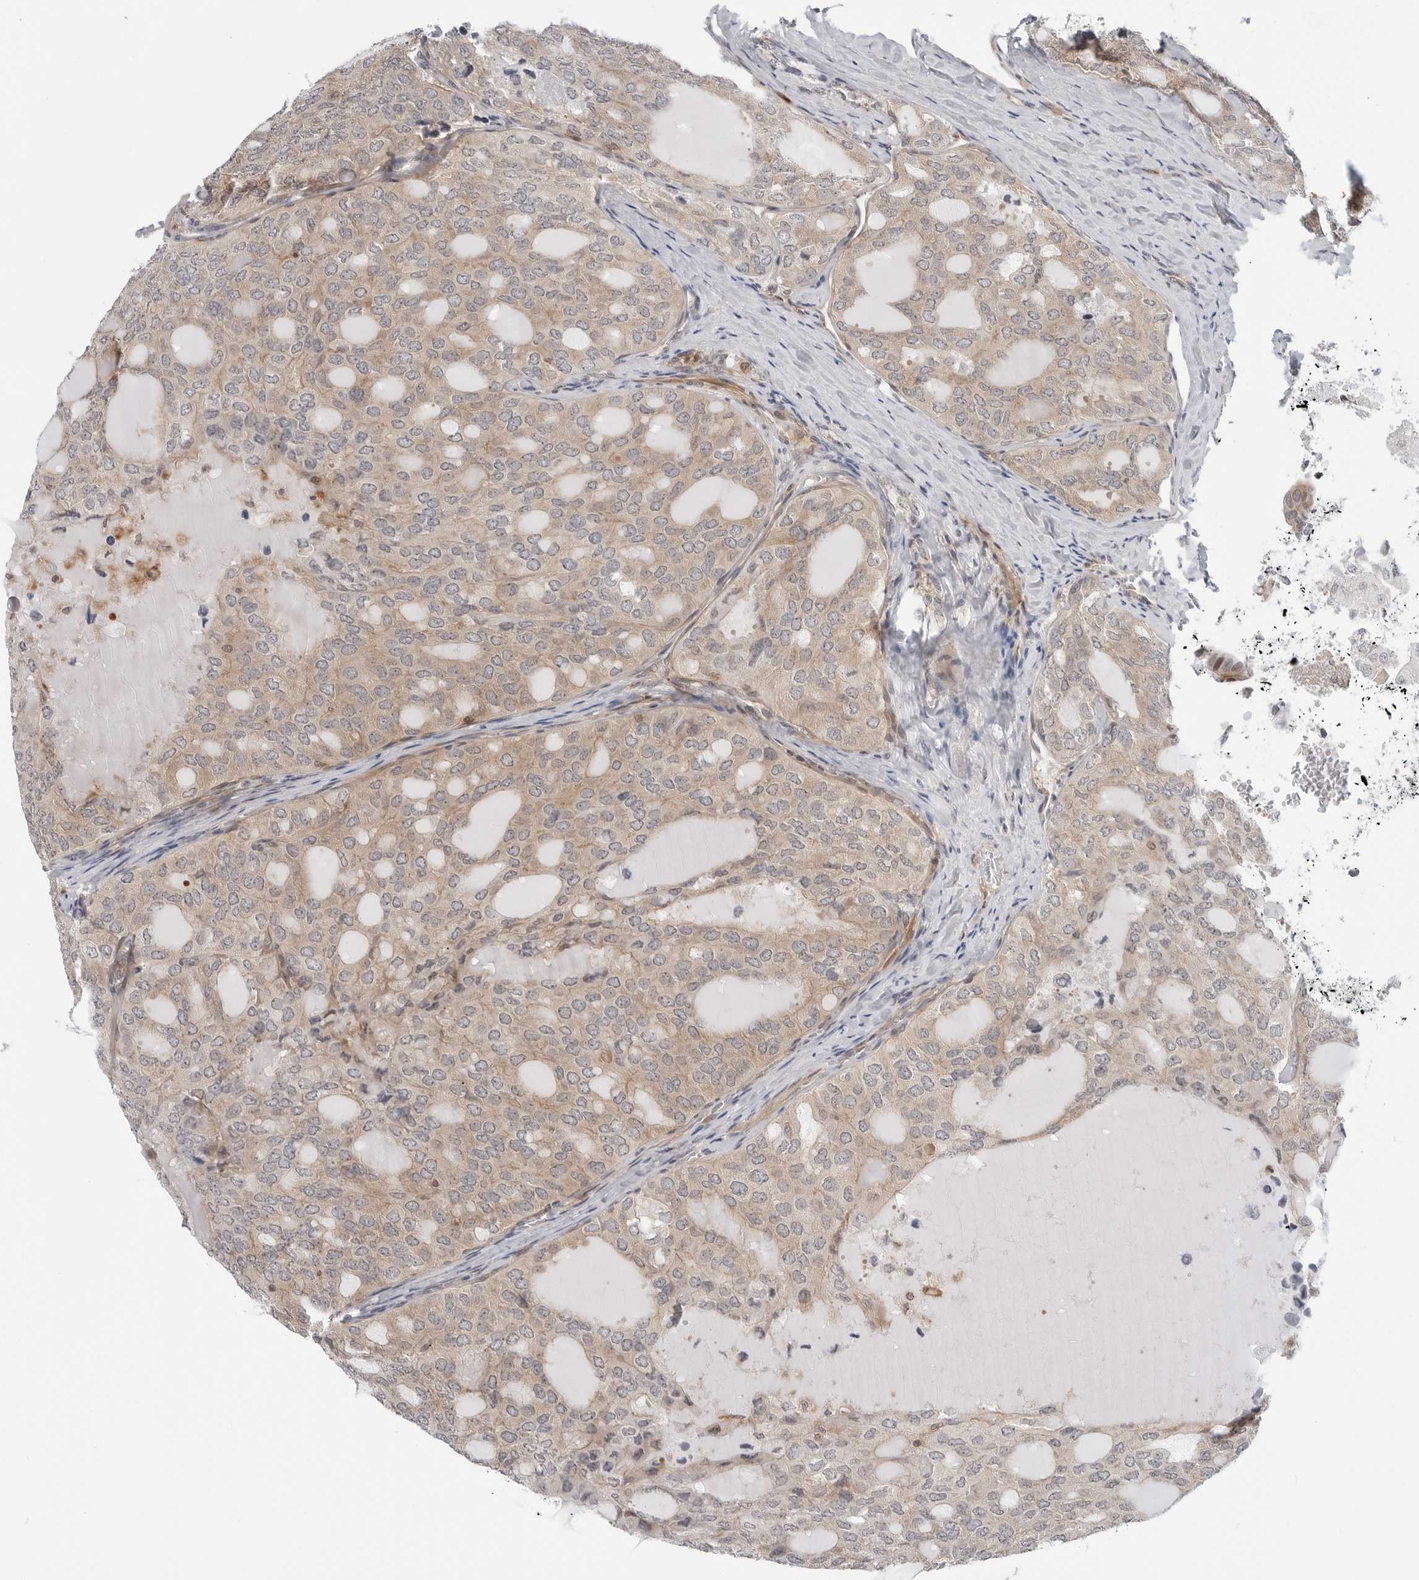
{"staining": {"intensity": "weak", "quantity": ">75%", "location": "cytoplasmic/membranous"}, "tissue": "thyroid cancer", "cell_type": "Tumor cells", "image_type": "cancer", "snomed": [{"axis": "morphology", "description": "Follicular adenoma carcinoma, NOS"}, {"axis": "topography", "description": "Thyroid gland"}], "caption": "Protein analysis of thyroid cancer tissue displays weak cytoplasmic/membranous positivity in about >75% of tumor cells.", "gene": "STXBP3", "patient": {"sex": "male", "age": 75}}